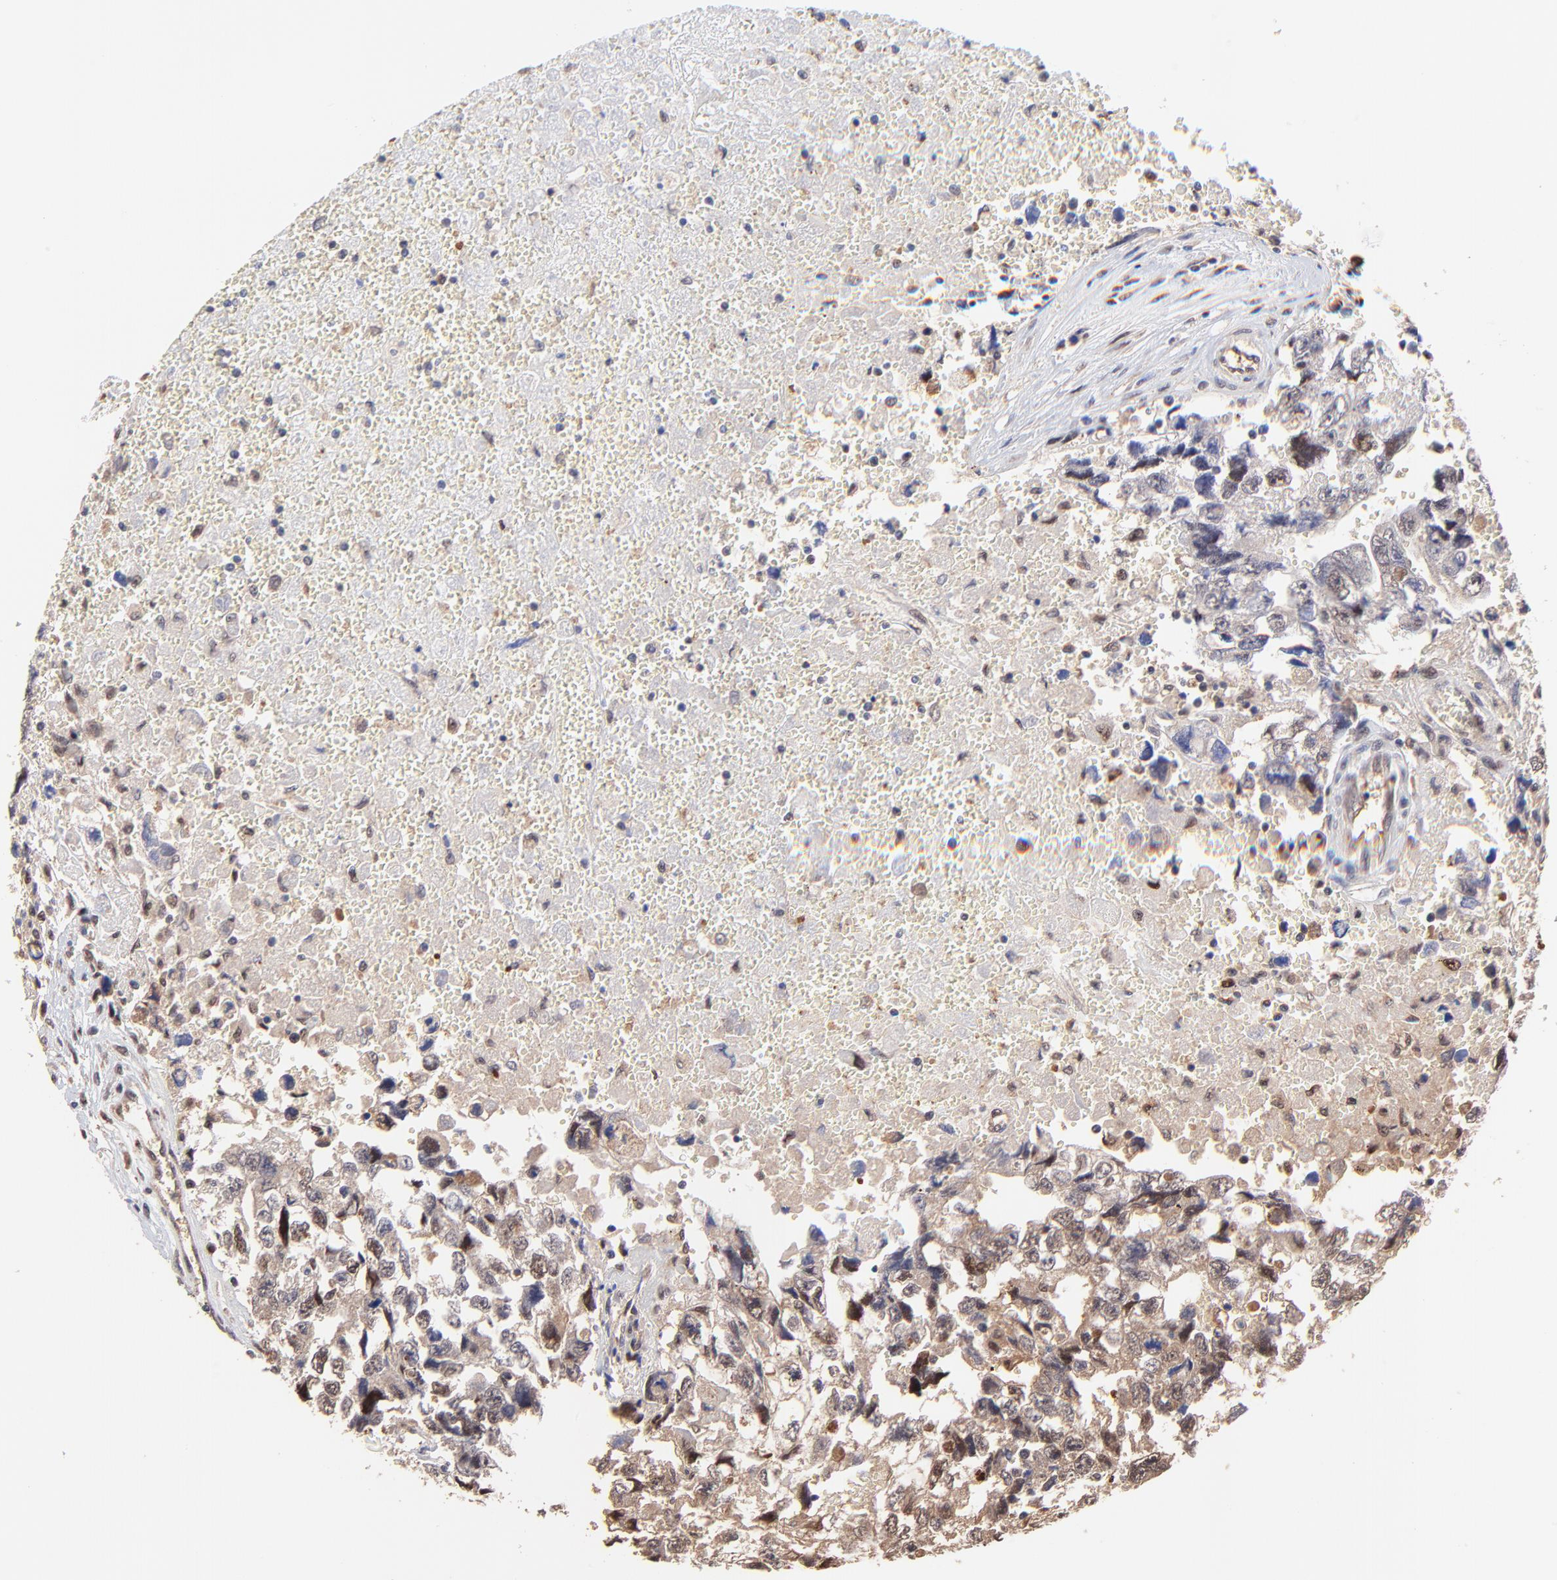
{"staining": {"intensity": "strong", "quantity": ">75%", "location": "cytoplasmic/membranous,nuclear"}, "tissue": "testis cancer", "cell_type": "Tumor cells", "image_type": "cancer", "snomed": [{"axis": "morphology", "description": "Carcinoma, Embryonal, NOS"}, {"axis": "topography", "description": "Testis"}], "caption": "A photomicrograph showing strong cytoplasmic/membranous and nuclear positivity in approximately >75% of tumor cells in embryonal carcinoma (testis), as visualized by brown immunohistochemical staining.", "gene": "PSMA6", "patient": {"sex": "male", "age": 31}}